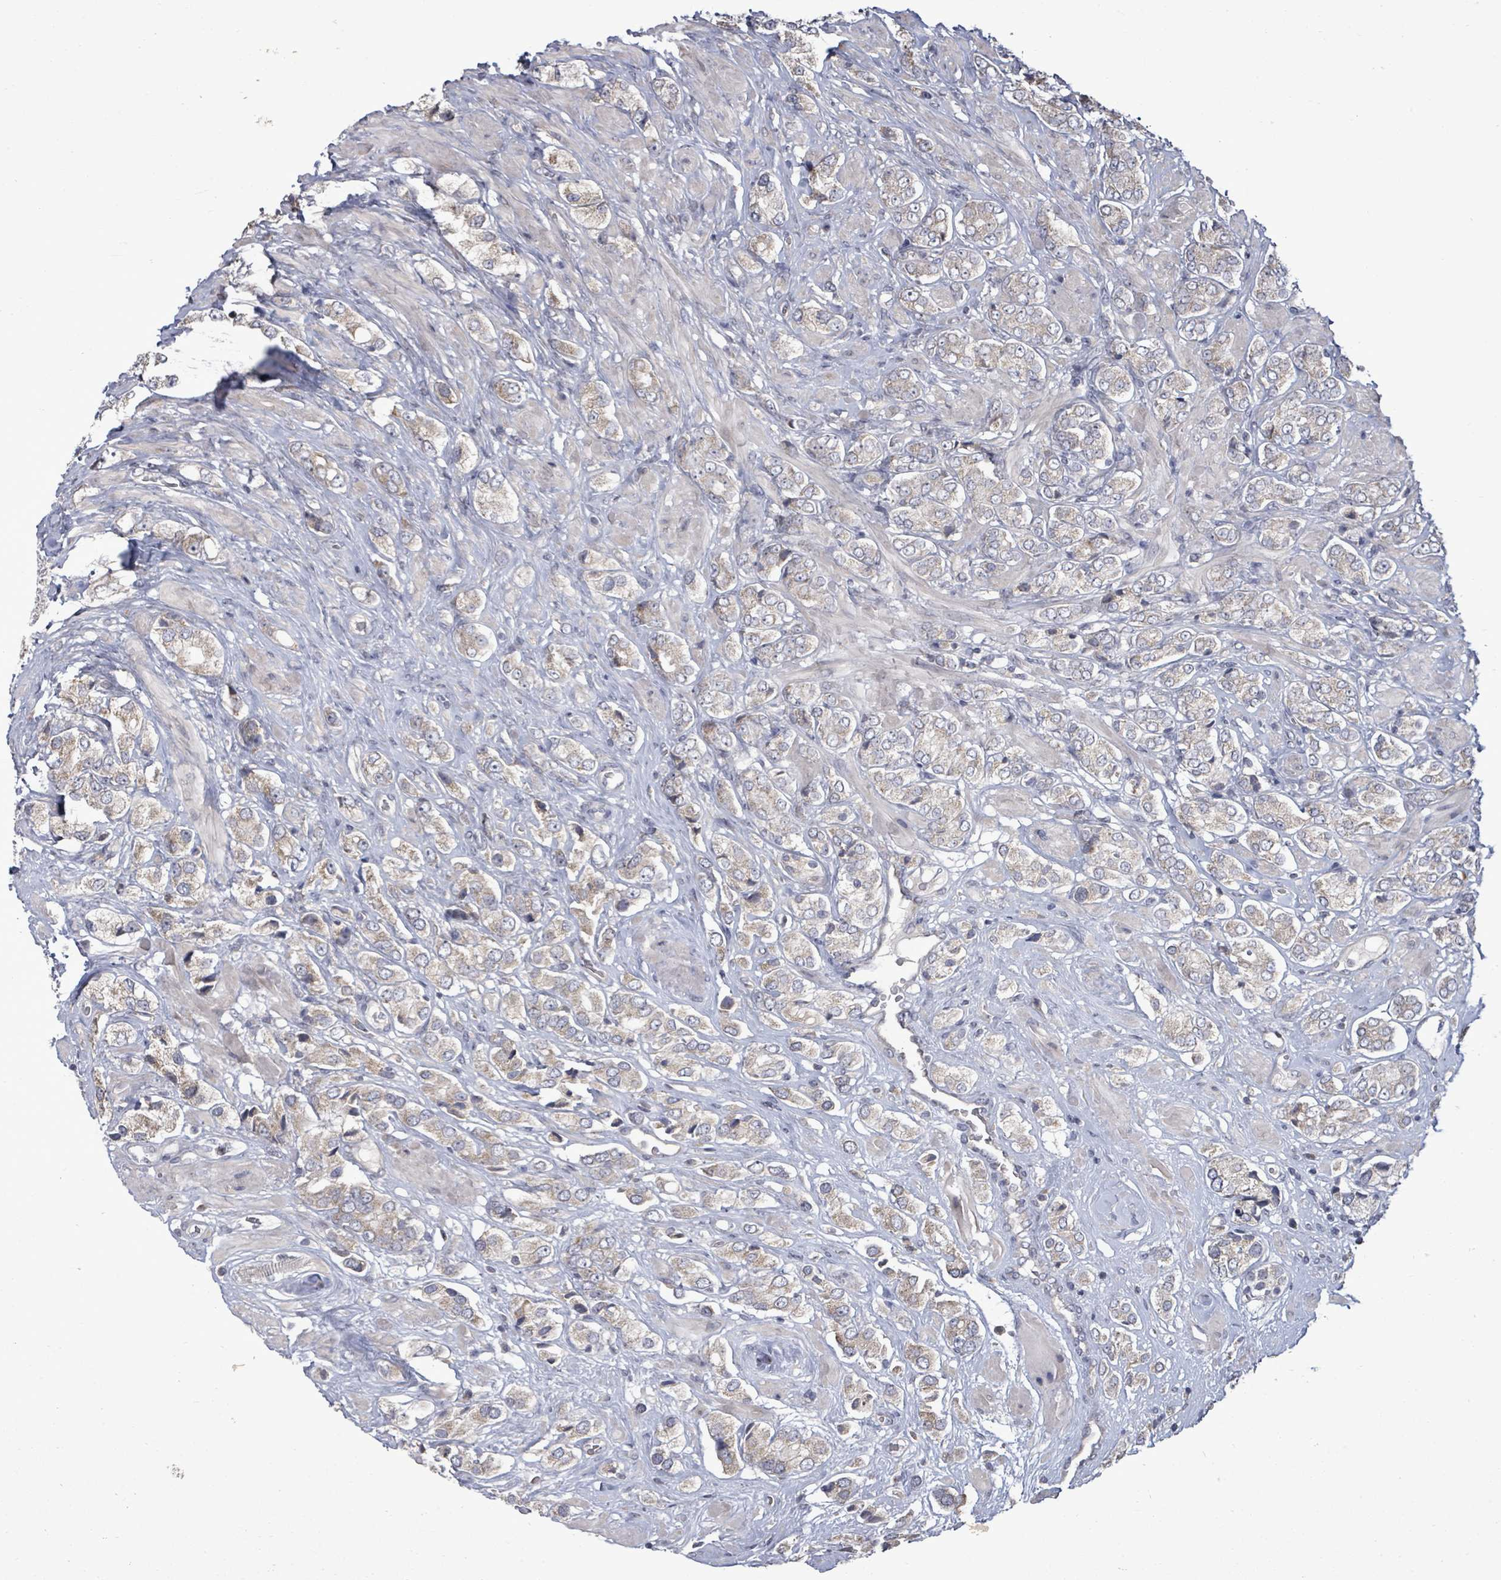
{"staining": {"intensity": "weak", "quantity": "<25%", "location": "cytoplasmic/membranous"}, "tissue": "prostate cancer", "cell_type": "Tumor cells", "image_type": "cancer", "snomed": [{"axis": "morphology", "description": "Adenocarcinoma, High grade"}, {"axis": "topography", "description": "Prostate and seminal vesicle, NOS"}], "caption": "Prostate high-grade adenocarcinoma stained for a protein using immunohistochemistry (IHC) shows no positivity tumor cells.", "gene": "POMGNT2", "patient": {"sex": "male", "age": 64}}